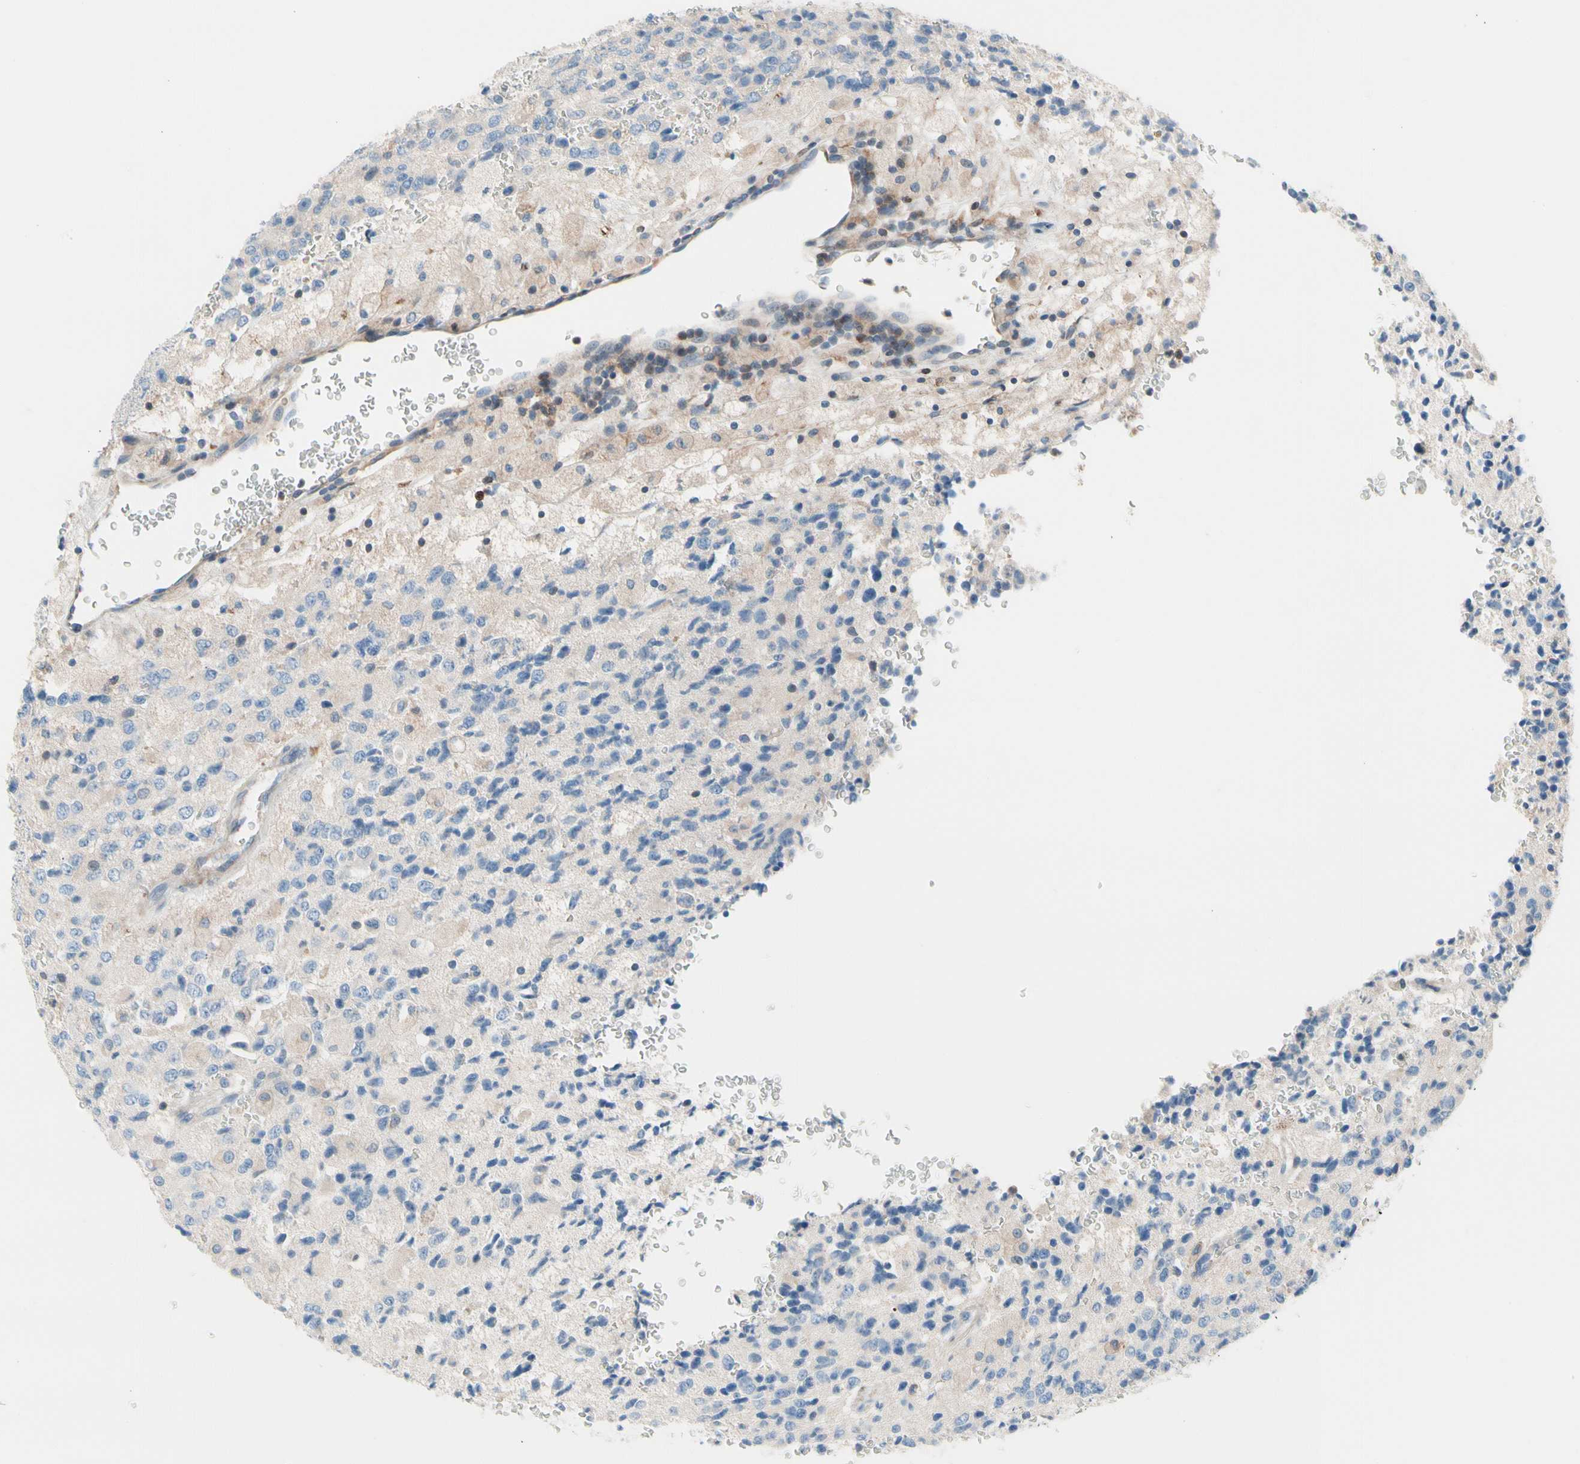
{"staining": {"intensity": "negative", "quantity": "none", "location": "none"}, "tissue": "glioma", "cell_type": "Tumor cells", "image_type": "cancer", "snomed": [{"axis": "morphology", "description": "Glioma, malignant, High grade"}, {"axis": "topography", "description": "pancreas cauda"}], "caption": "Image shows no protein staining in tumor cells of malignant glioma (high-grade) tissue.", "gene": "MAP3K3", "patient": {"sex": "male", "age": 60}}